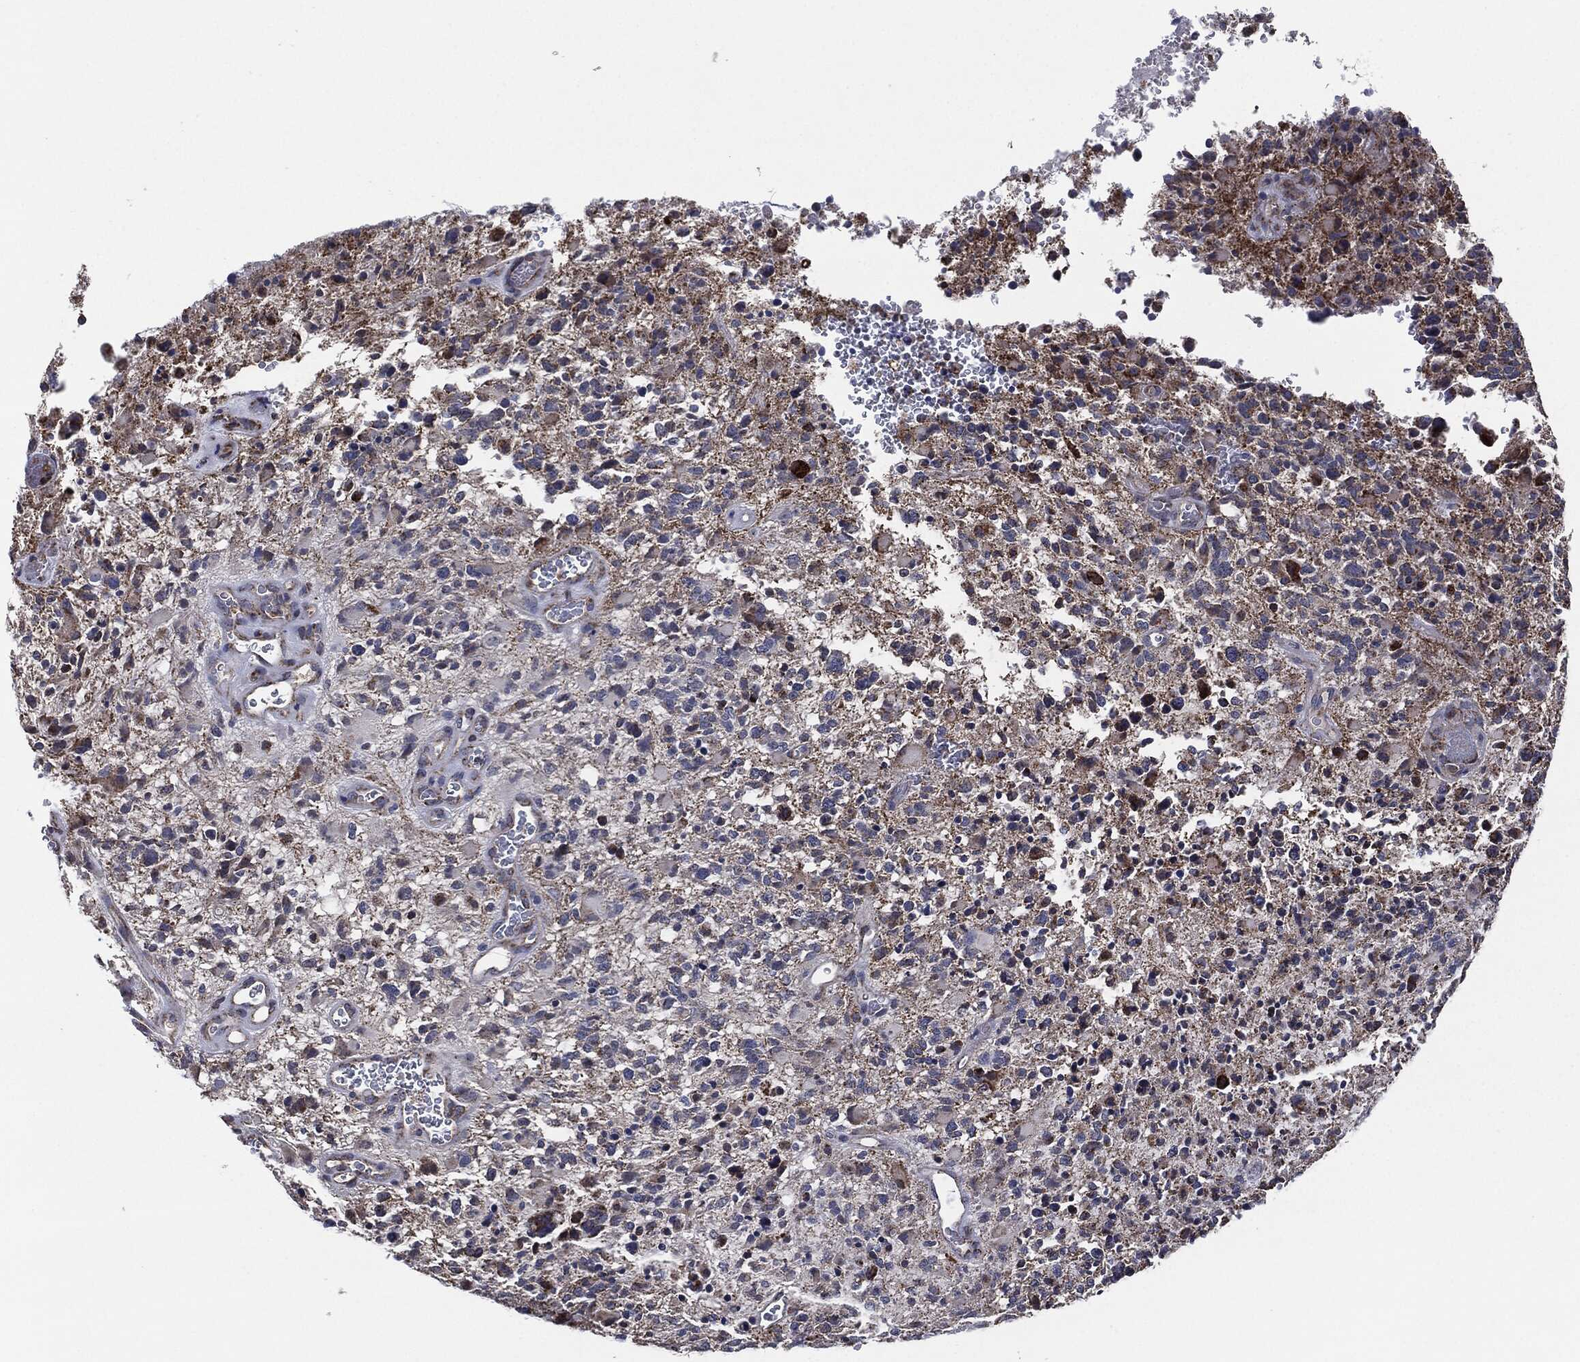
{"staining": {"intensity": "negative", "quantity": "none", "location": "none"}, "tissue": "glioma", "cell_type": "Tumor cells", "image_type": "cancer", "snomed": [{"axis": "morphology", "description": "Glioma, malignant, High grade"}, {"axis": "topography", "description": "Brain"}], "caption": "IHC histopathology image of neoplastic tissue: human malignant glioma (high-grade) stained with DAB demonstrates no significant protein staining in tumor cells. (IHC, brightfield microscopy, high magnification).", "gene": "NDUFV2", "patient": {"sex": "female", "age": 71}}